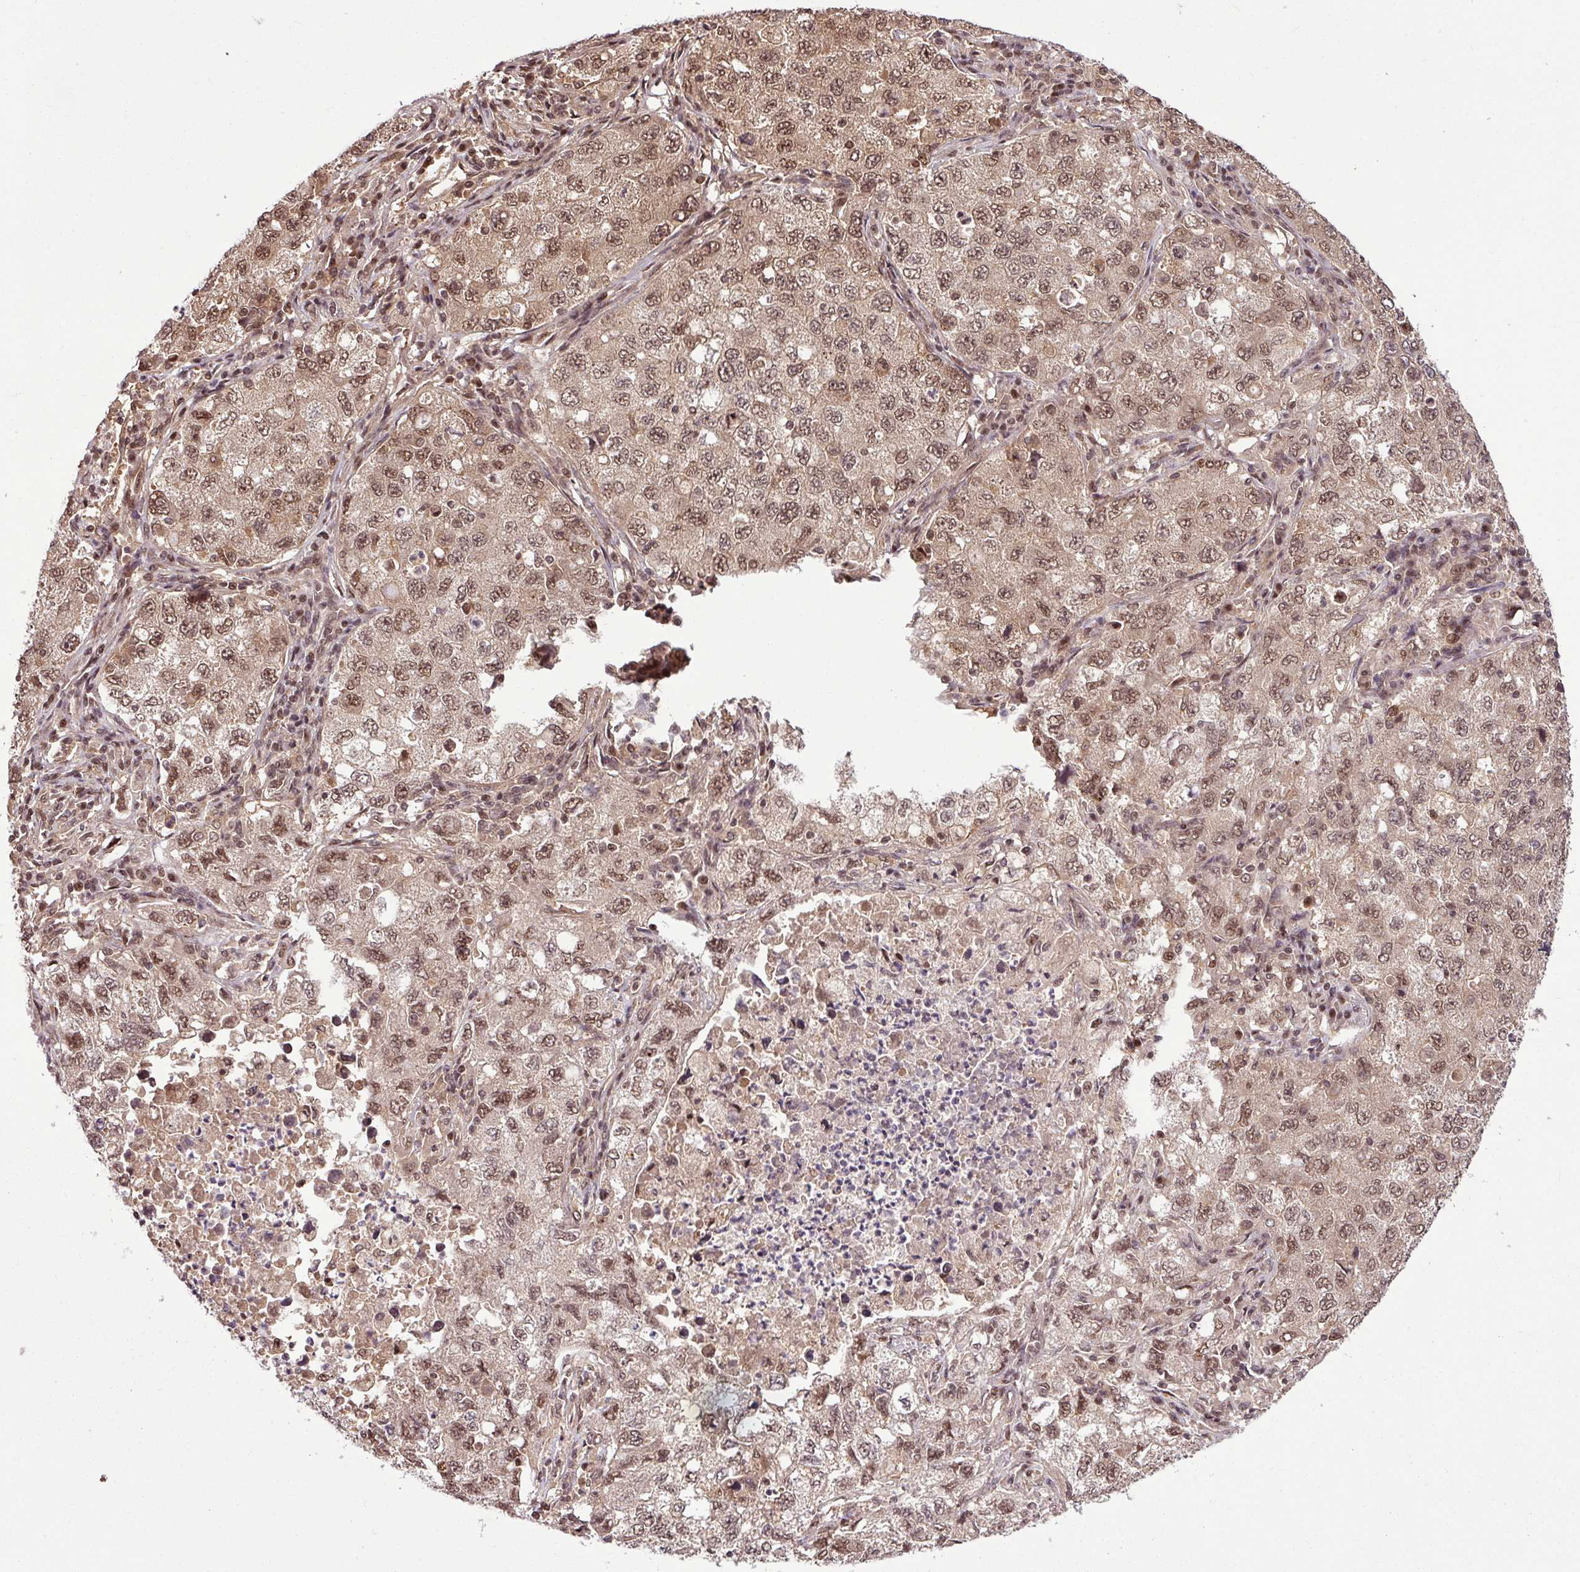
{"staining": {"intensity": "moderate", "quantity": ">75%", "location": "cytoplasmic/membranous,nuclear"}, "tissue": "lung cancer", "cell_type": "Tumor cells", "image_type": "cancer", "snomed": [{"axis": "morphology", "description": "Adenocarcinoma, NOS"}, {"axis": "topography", "description": "Lung"}], "caption": "Immunohistochemical staining of human lung adenocarcinoma reveals medium levels of moderate cytoplasmic/membranous and nuclear protein expression in approximately >75% of tumor cells.", "gene": "ITPKC", "patient": {"sex": "female", "age": 57}}